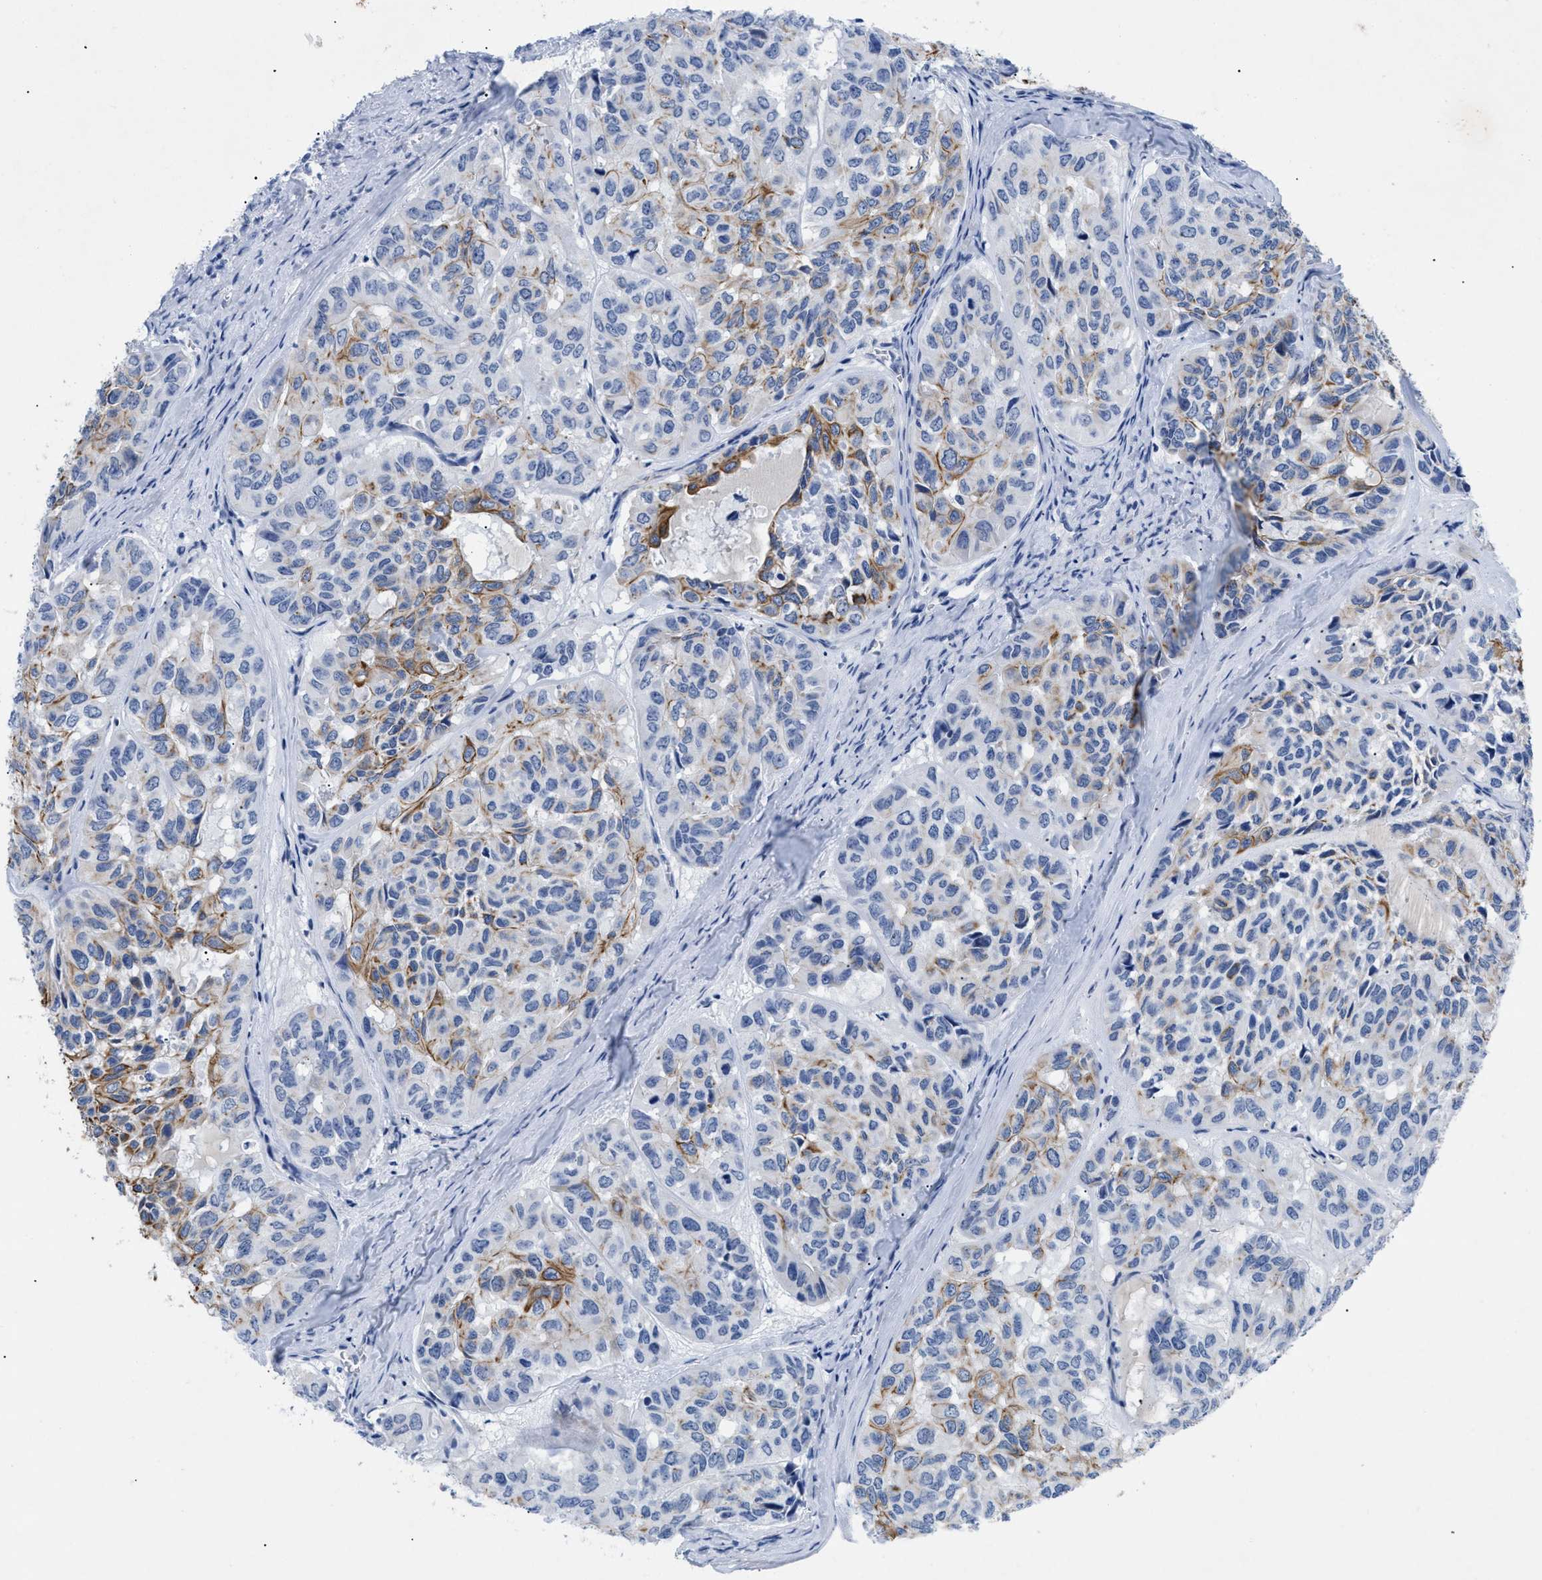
{"staining": {"intensity": "moderate", "quantity": "<25%", "location": "cytoplasmic/membranous"}, "tissue": "head and neck cancer", "cell_type": "Tumor cells", "image_type": "cancer", "snomed": [{"axis": "morphology", "description": "Adenocarcinoma, NOS"}, {"axis": "topography", "description": "Salivary gland, NOS"}, {"axis": "topography", "description": "Head-Neck"}], "caption": "Immunohistochemical staining of head and neck cancer shows low levels of moderate cytoplasmic/membranous protein positivity in approximately <25% of tumor cells.", "gene": "TMEM68", "patient": {"sex": "female", "age": 76}}